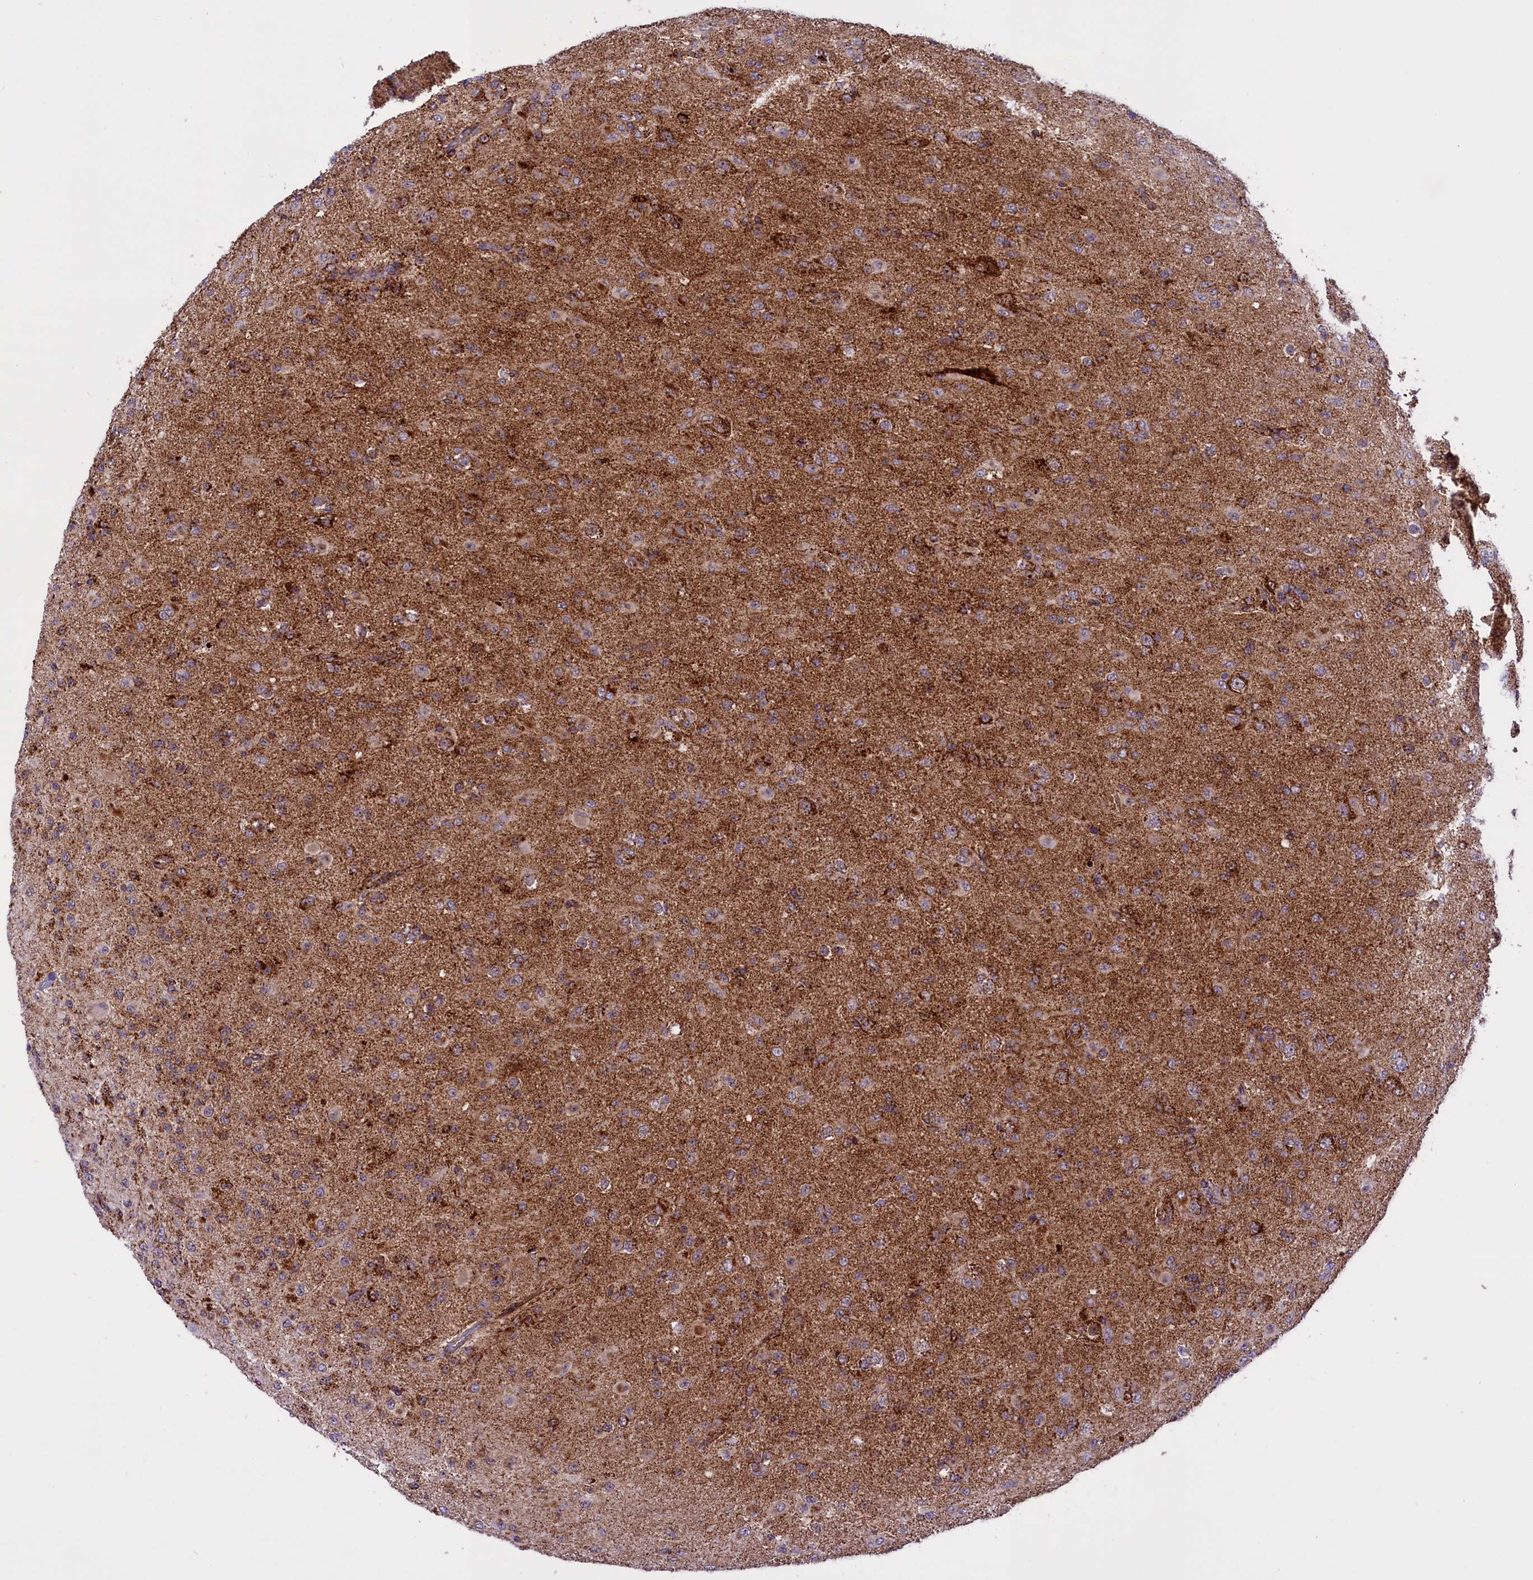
{"staining": {"intensity": "moderate", "quantity": "25%-75%", "location": "cytoplasmic/membranous"}, "tissue": "glioma", "cell_type": "Tumor cells", "image_type": "cancer", "snomed": [{"axis": "morphology", "description": "Glioma, malignant, Low grade"}, {"axis": "topography", "description": "Brain"}], "caption": "Malignant glioma (low-grade) stained with a brown dye demonstrates moderate cytoplasmic/membranous positive staining in approximately 25%-75% of tumor cells.", "gene": "NDUFS5", "patient": {"sex": "male", "age": 65}}